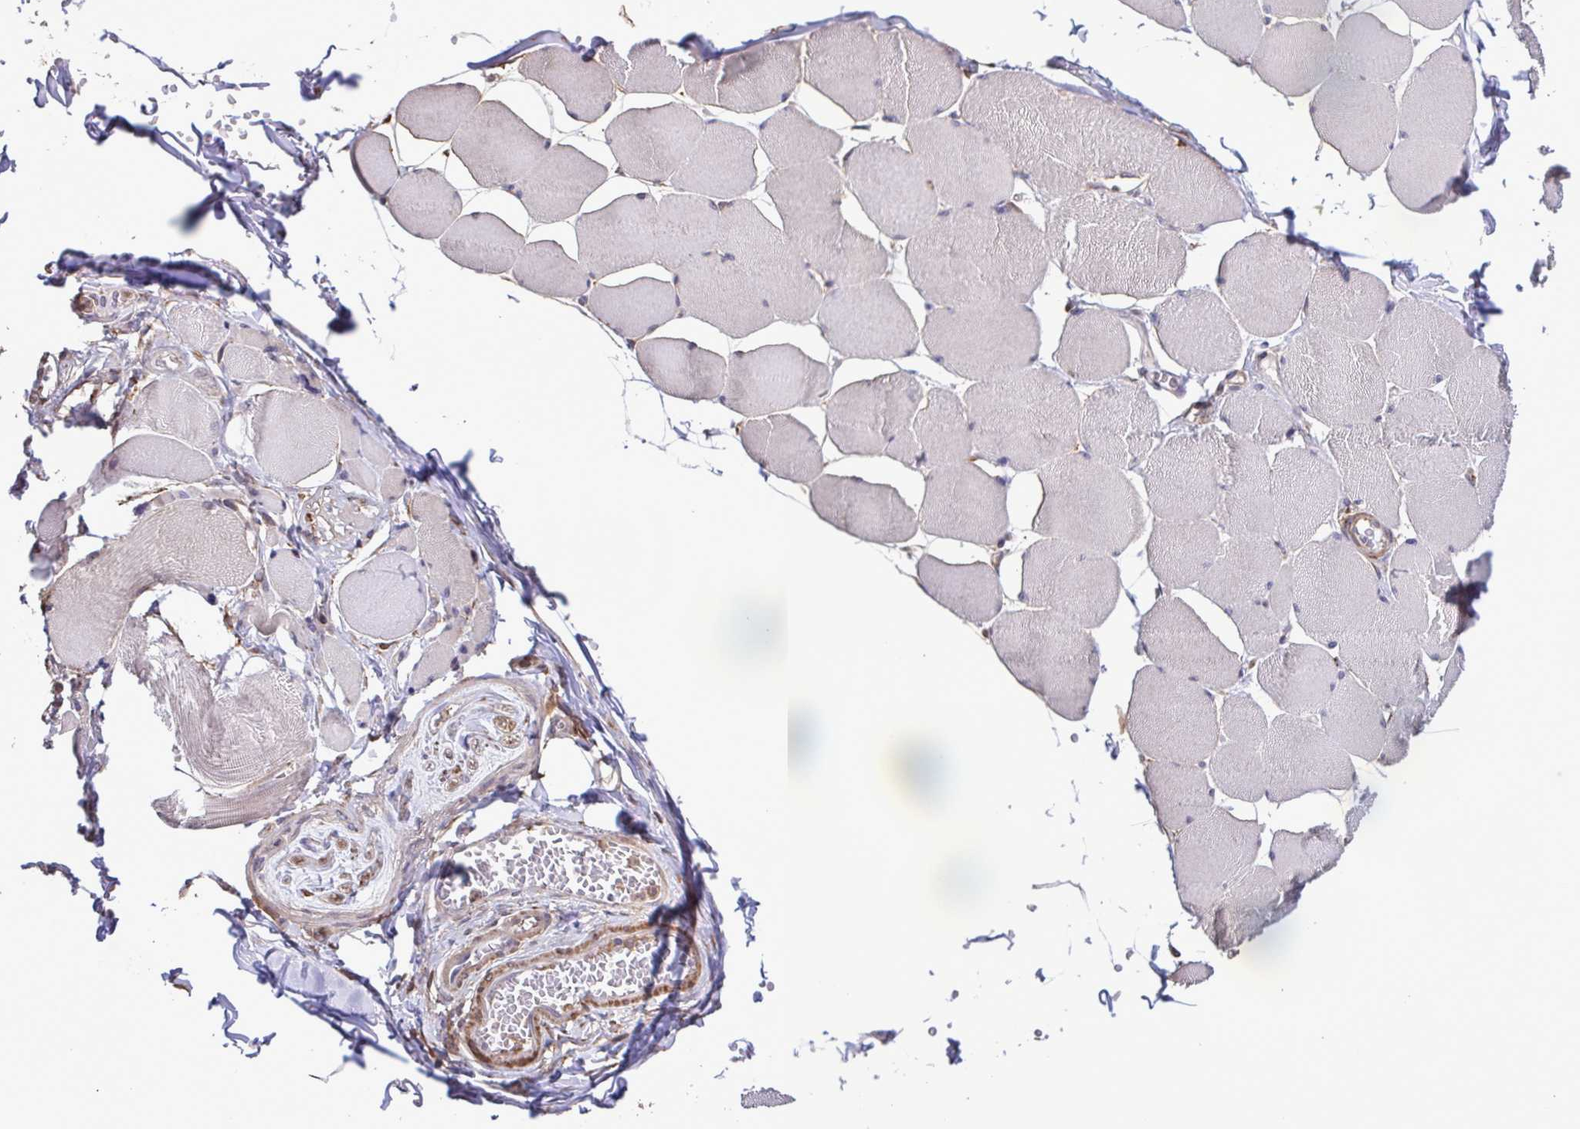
{"staining": {"intensity": "negative", "quantity": "none", "location": "none"}, "tissue": "skeletal muscle", "cell_type": "Myocytes", "image_type": "normal", "snomed": [{"axis": "morphology", "description": "Normal tissue, NOS"}, {"axis": "topography", "description": "Skeletal muscle"}], "caption": "This is an immunohistochemistry (IHC) image of normal human skeletal muscle. There is no expression in myocytes.", "gene": "ZNF200", "patient": {"sex": "female", "age": 75}}